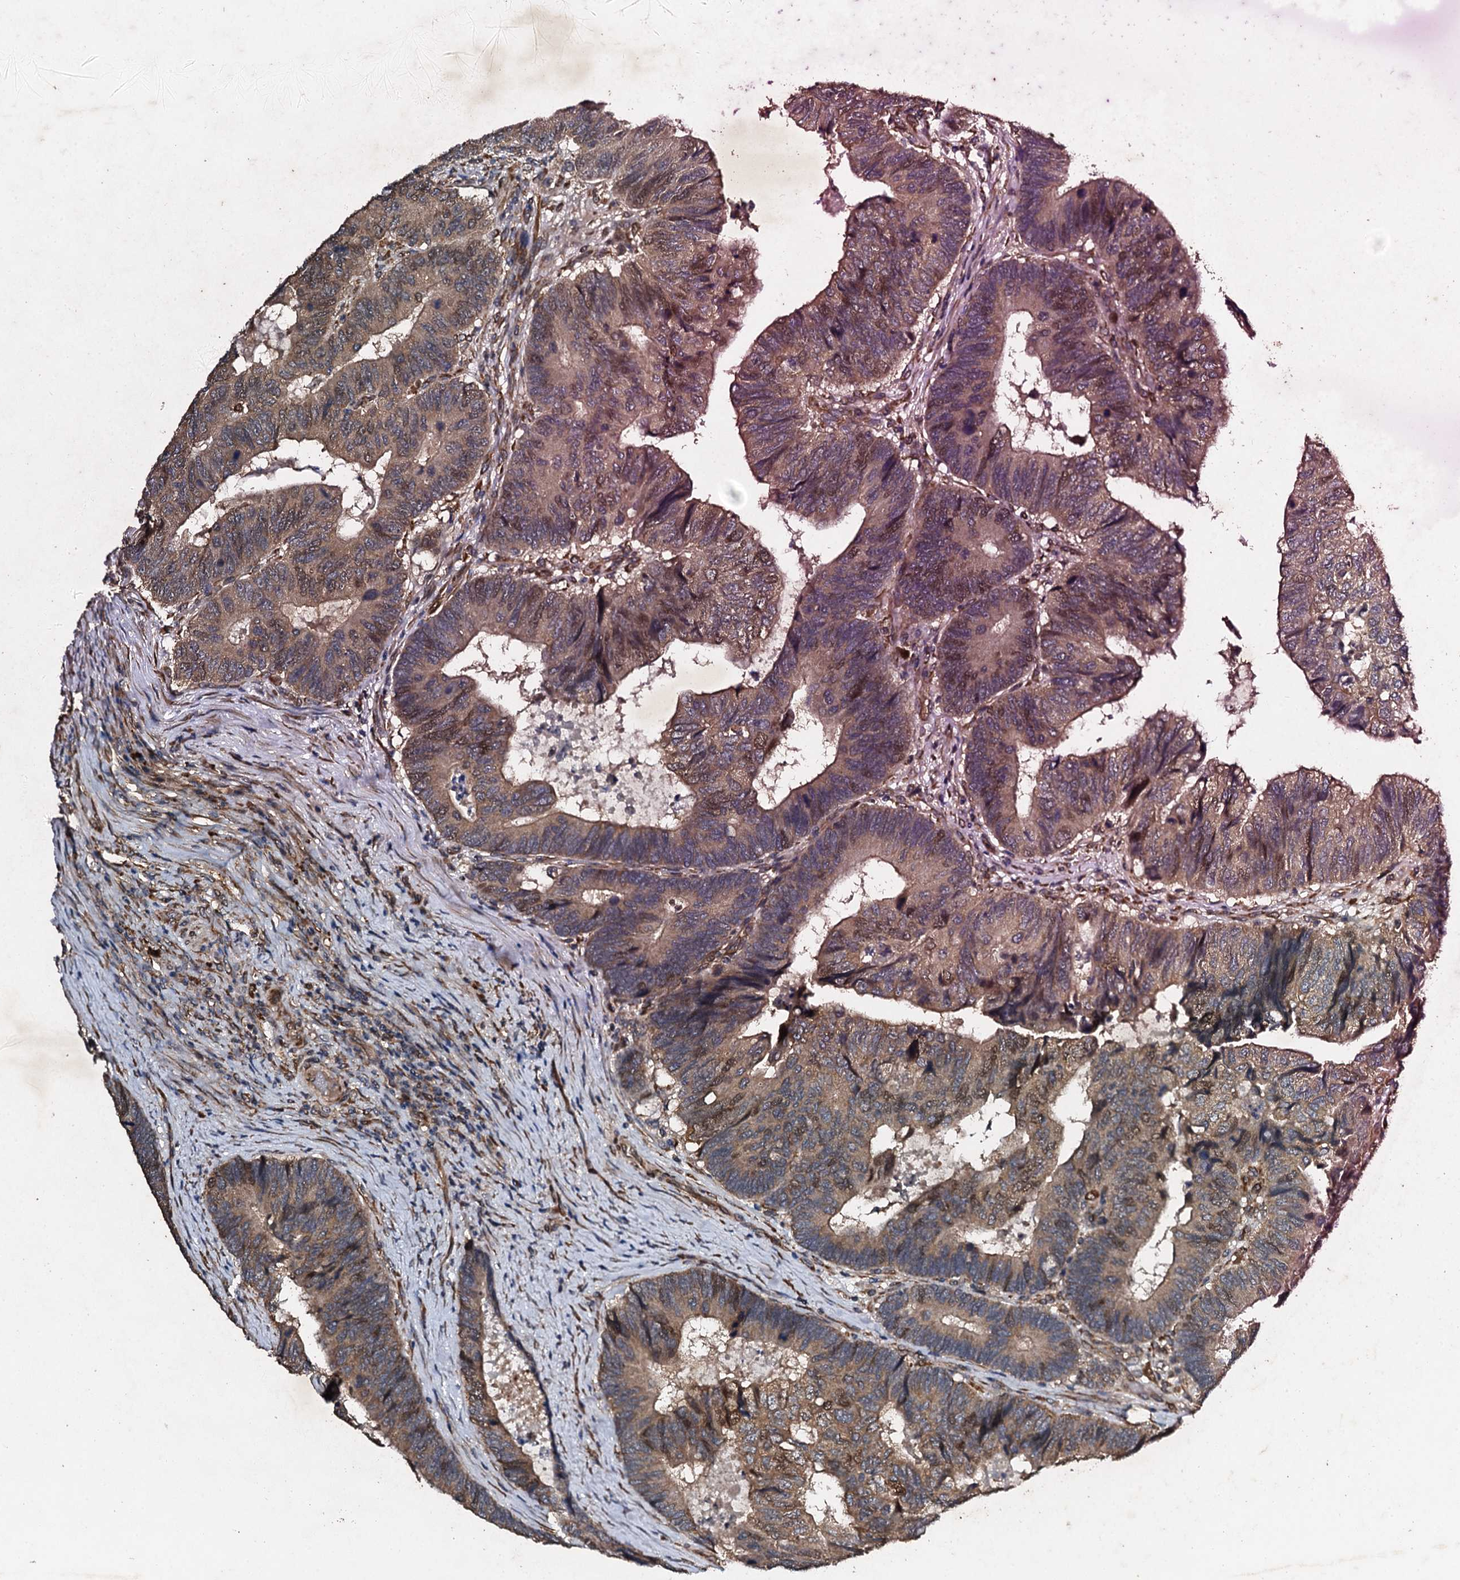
{"staining": {"intensity": "moderate", "quantity": ">75%", "location": "cytoplasmic/membranous,nuclear"}, "tissue": "colorectal cancer", "cell_type": "Tumor cells", "image_type": "cancer", "snomed": [{"axis": "morphology", "description": "Adenocarcinoma, NOS"}, {"axis": "topography", "description": "Colon"}], "caption": "Approximately >75% of tumor cells in human adenocarcinoma (colorectal) exhibit moderate cytoplasmic/membranous and nuclear protein staining as visualized by brown immunohistochemical staining.", "gene": "ADAMTS10", "patient": {"sex": "female", "age": 67}}